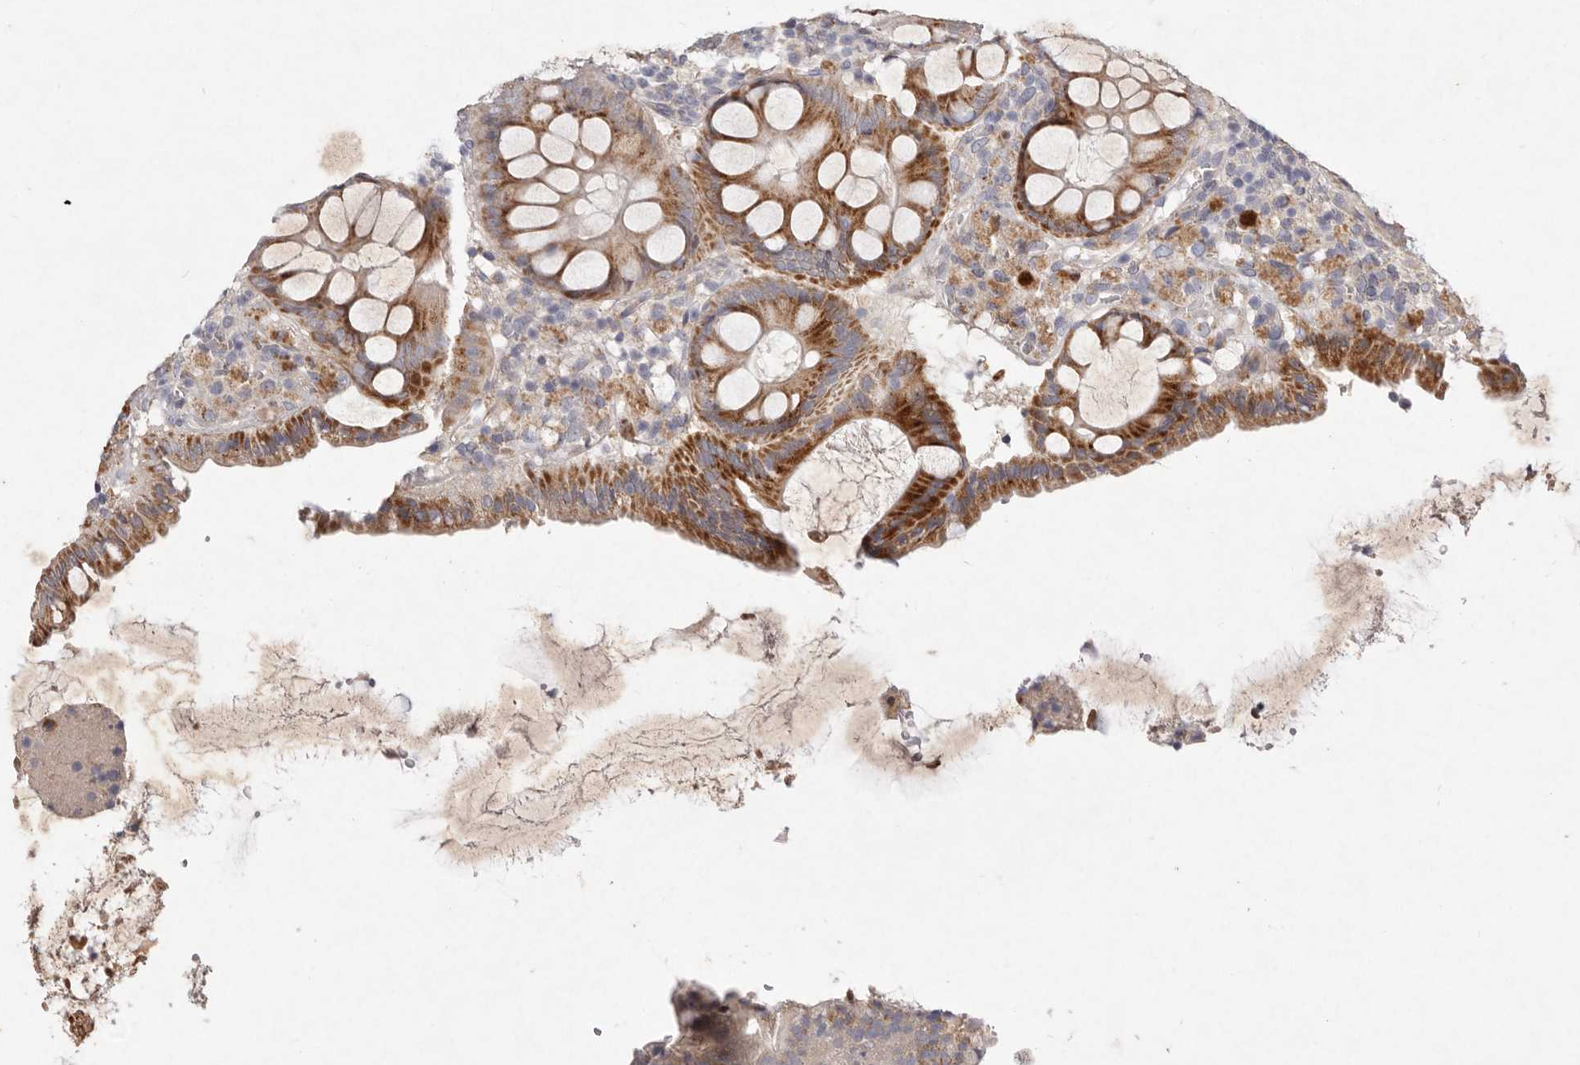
{"staining": {"intensity": "moderate", "quantity": ">75%", "location": "cytoplasmic/membranous"}, "tissue": "colorectal cancer", "cell_type": "Tumor cells", "image_type": "cancer", "snomed": [{"axis": "morphology", "description": "Adenocarcinoma, NOS"}, {"axis": "topography", "description": "Colon"}], "caption": "IHC image of colorectal cancer (adenocarcinoma) stained for a protein (brown), which reveals medium levels of moderate cytoplasmic/membranous expression in about >75% of tumor cells.", "gene": "USP24", "patient": {"sex": "female", "age": 66}}